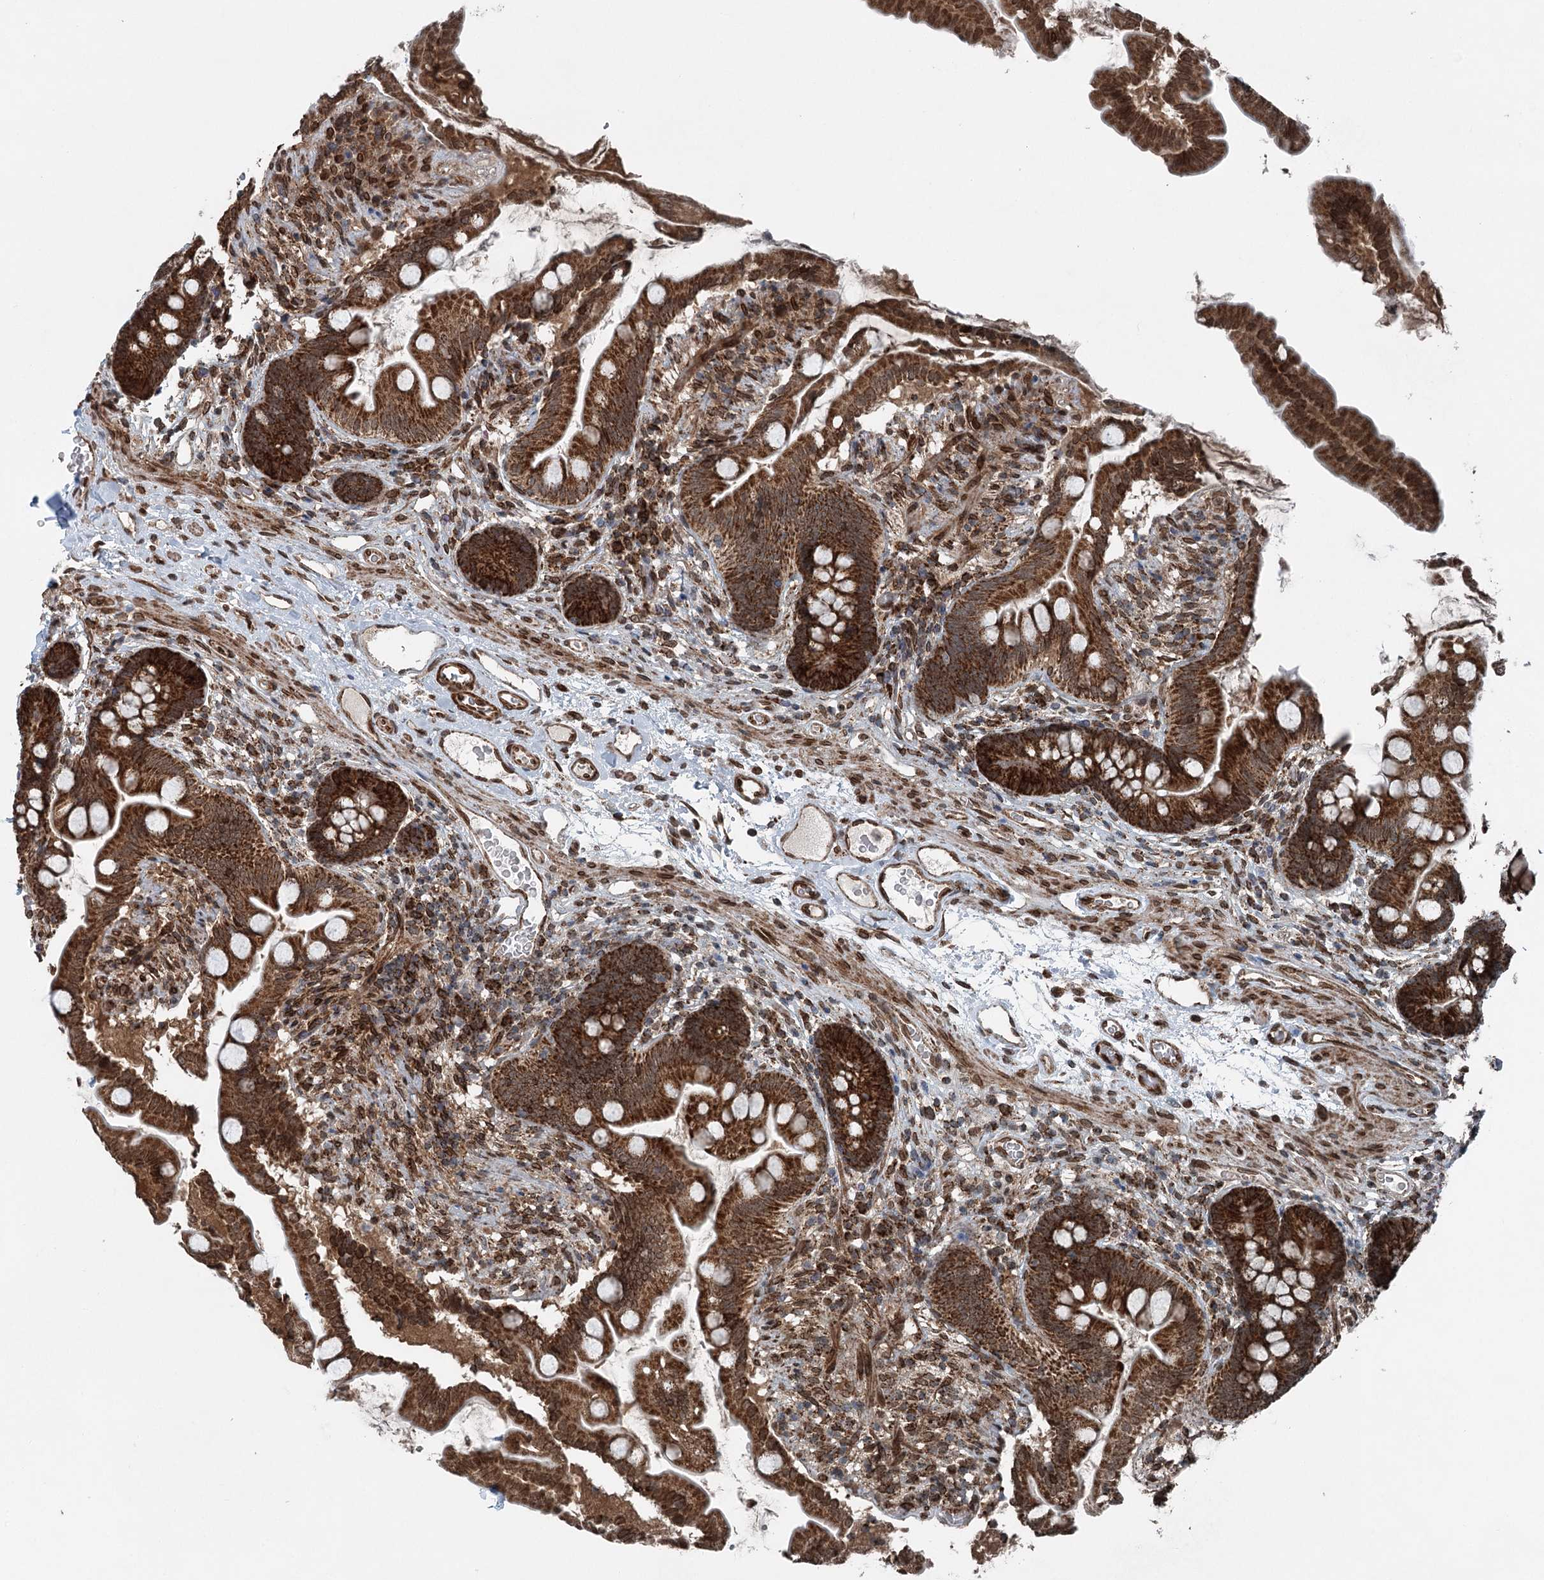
{"staining": {"intensity": "strong", "quantity": ">75%", "location": "cytoplasmic/membranous"}, "tissue": "small intestine", "cell_type": "Glandular cells", "image_type": "normal", "snomed": [{"axis": "morphology", "description": "Normal tissue, NOS"}, {"axis": "topography", "description": "Small intestine"}], "caption": "Protein expression analysis of benign small intestine reveals strong cytoplasmic/membranous expression in approximately >75% of glandular cells.", "gene": "BCKDHA", "patient": {"sex": "female", "age": 56}}